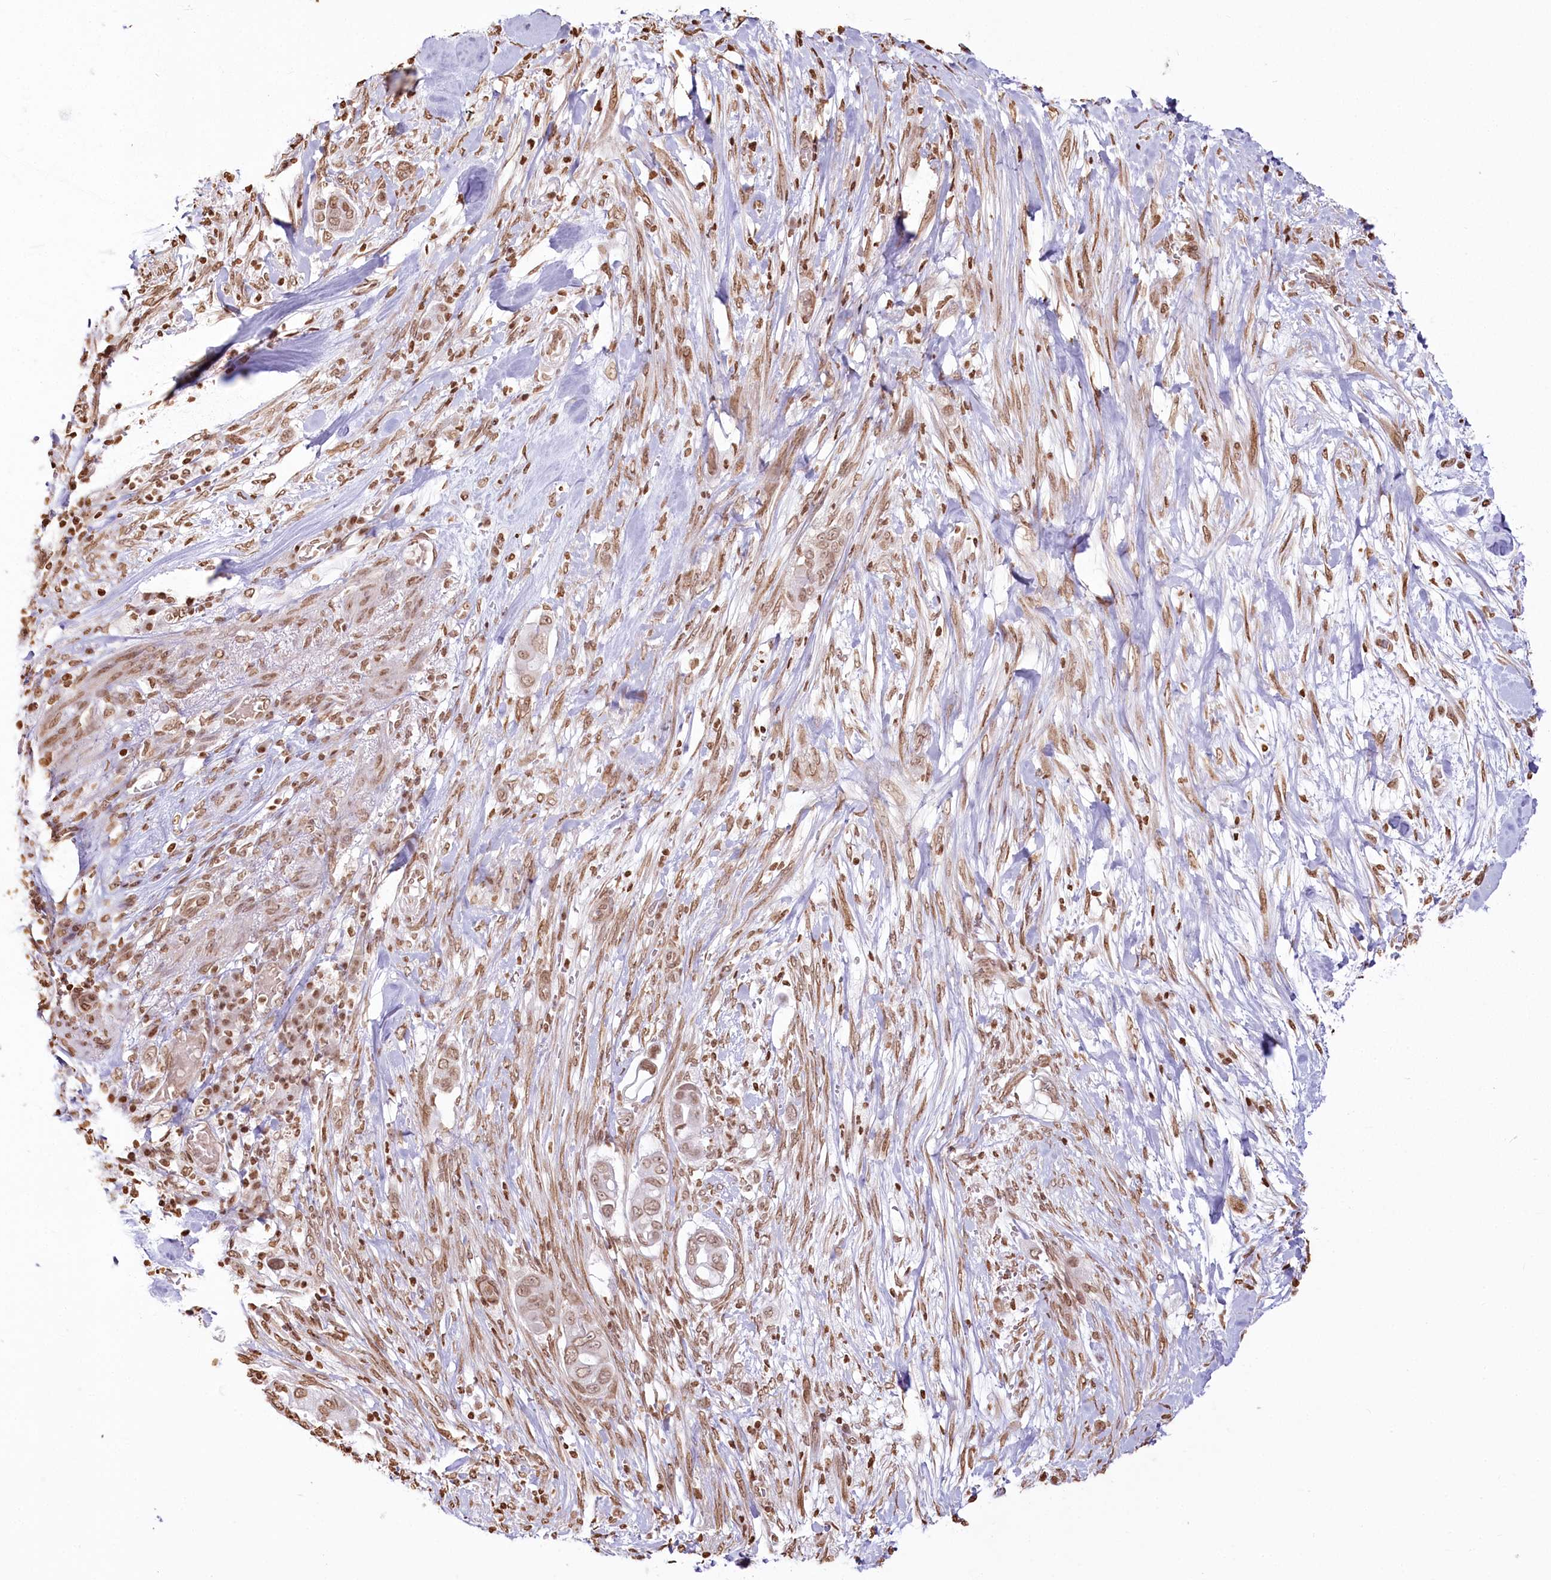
{"staining": {"intensity": "moderate", "quantity": ">75%", "location": "nuclear"}, "tissue": "pancreatic cancer", "cell_type": "Tumor cells", "image_type": "cancer", "snomed": [{"axis": "morphology", "description": "Adenocarcinoma, NOS"}, {"axis": "topography", "description": "Pancreas"}], "caption": "About >75% of tumor cells in pancreatic cancer reveal moderate nuclear protein staining as visualized by brown immunohistochemical staining.", "gene": "FAM13A", "patient": {"sex": "male", "age": 68}}